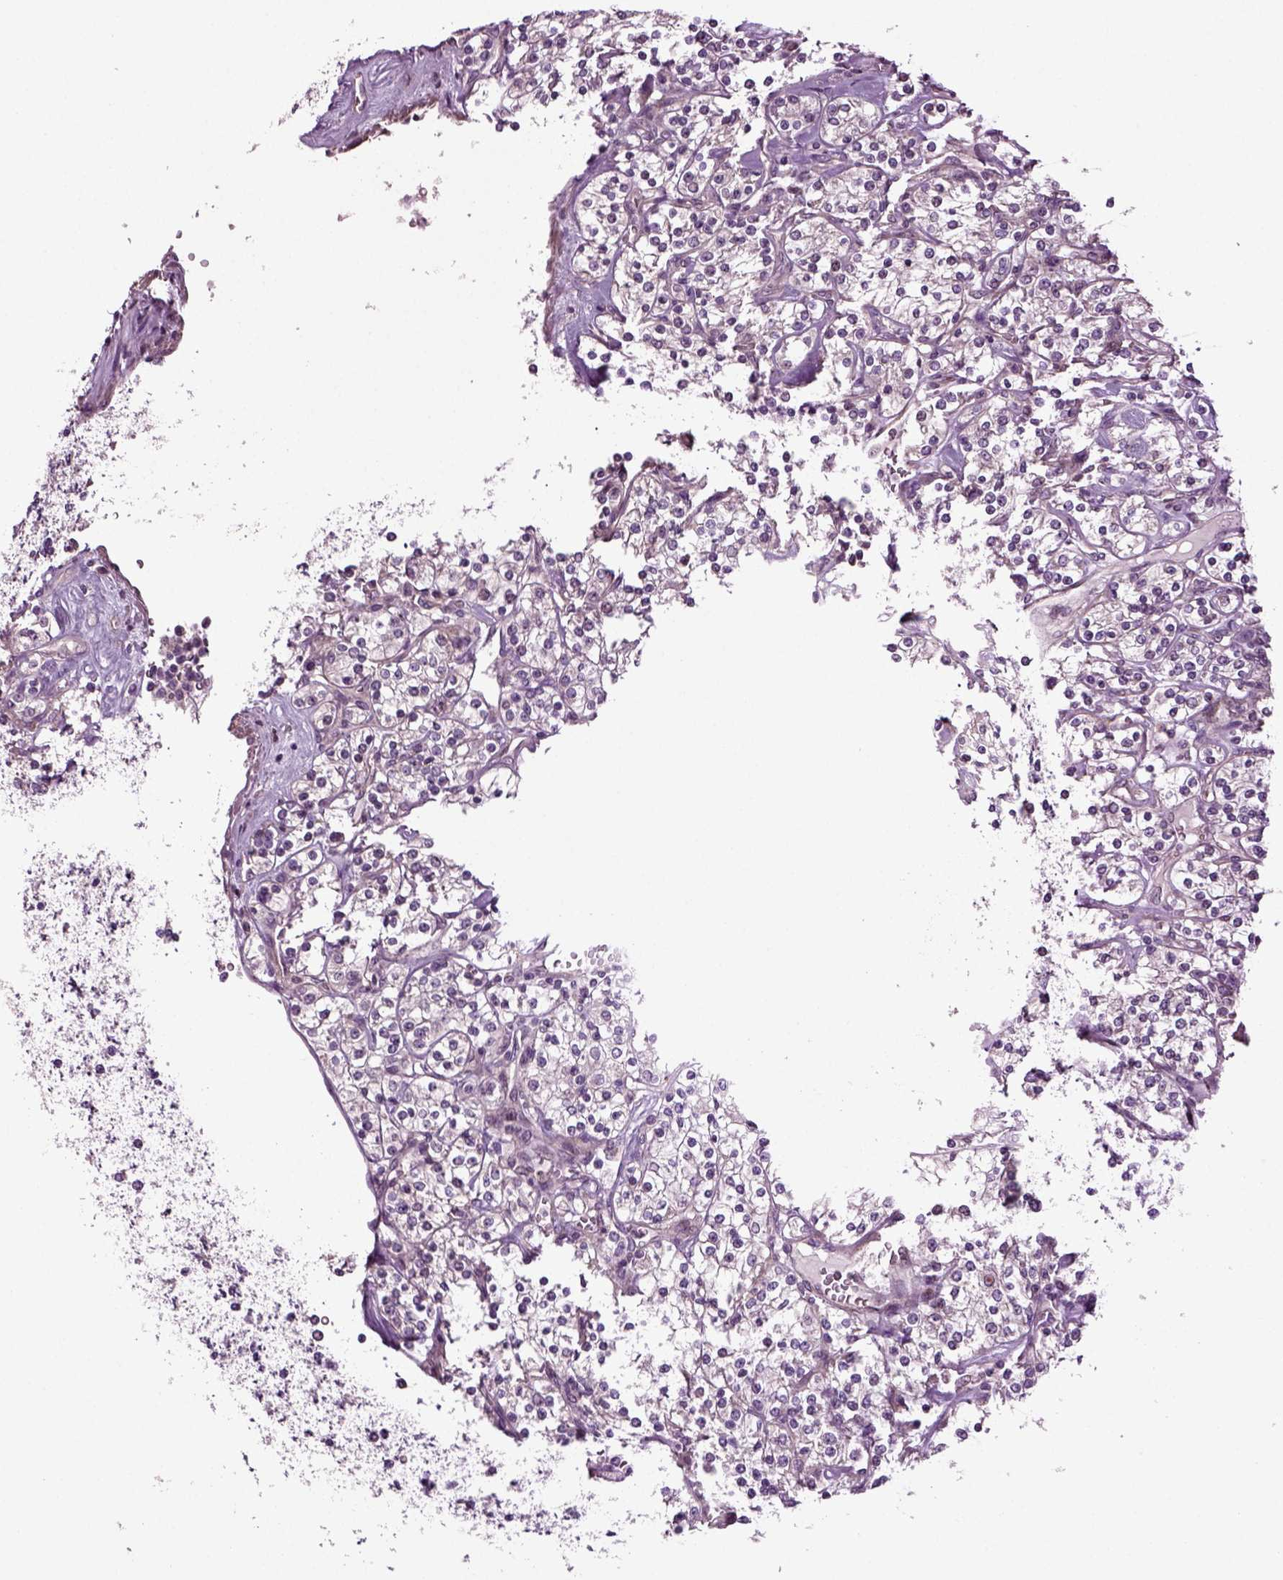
{"staining": {"intensity": "negative", "quantity": "none", "location": "none"}, "tissue": "renal cancer", "cell_type": "Tumor cells", "image_type": "cancer", "snomed": [{"axis": "morphology", "description": "Adenocarcinoma, NOS"}, {"axis": "topography", "description": "Kidney"}], "caption": "Histopathology image shows no protein expression in tumor cells of adenocarcinoma (renal) tissue.", "gene": "HAGHL", "patient": {"sex": "male", "age": 77}}